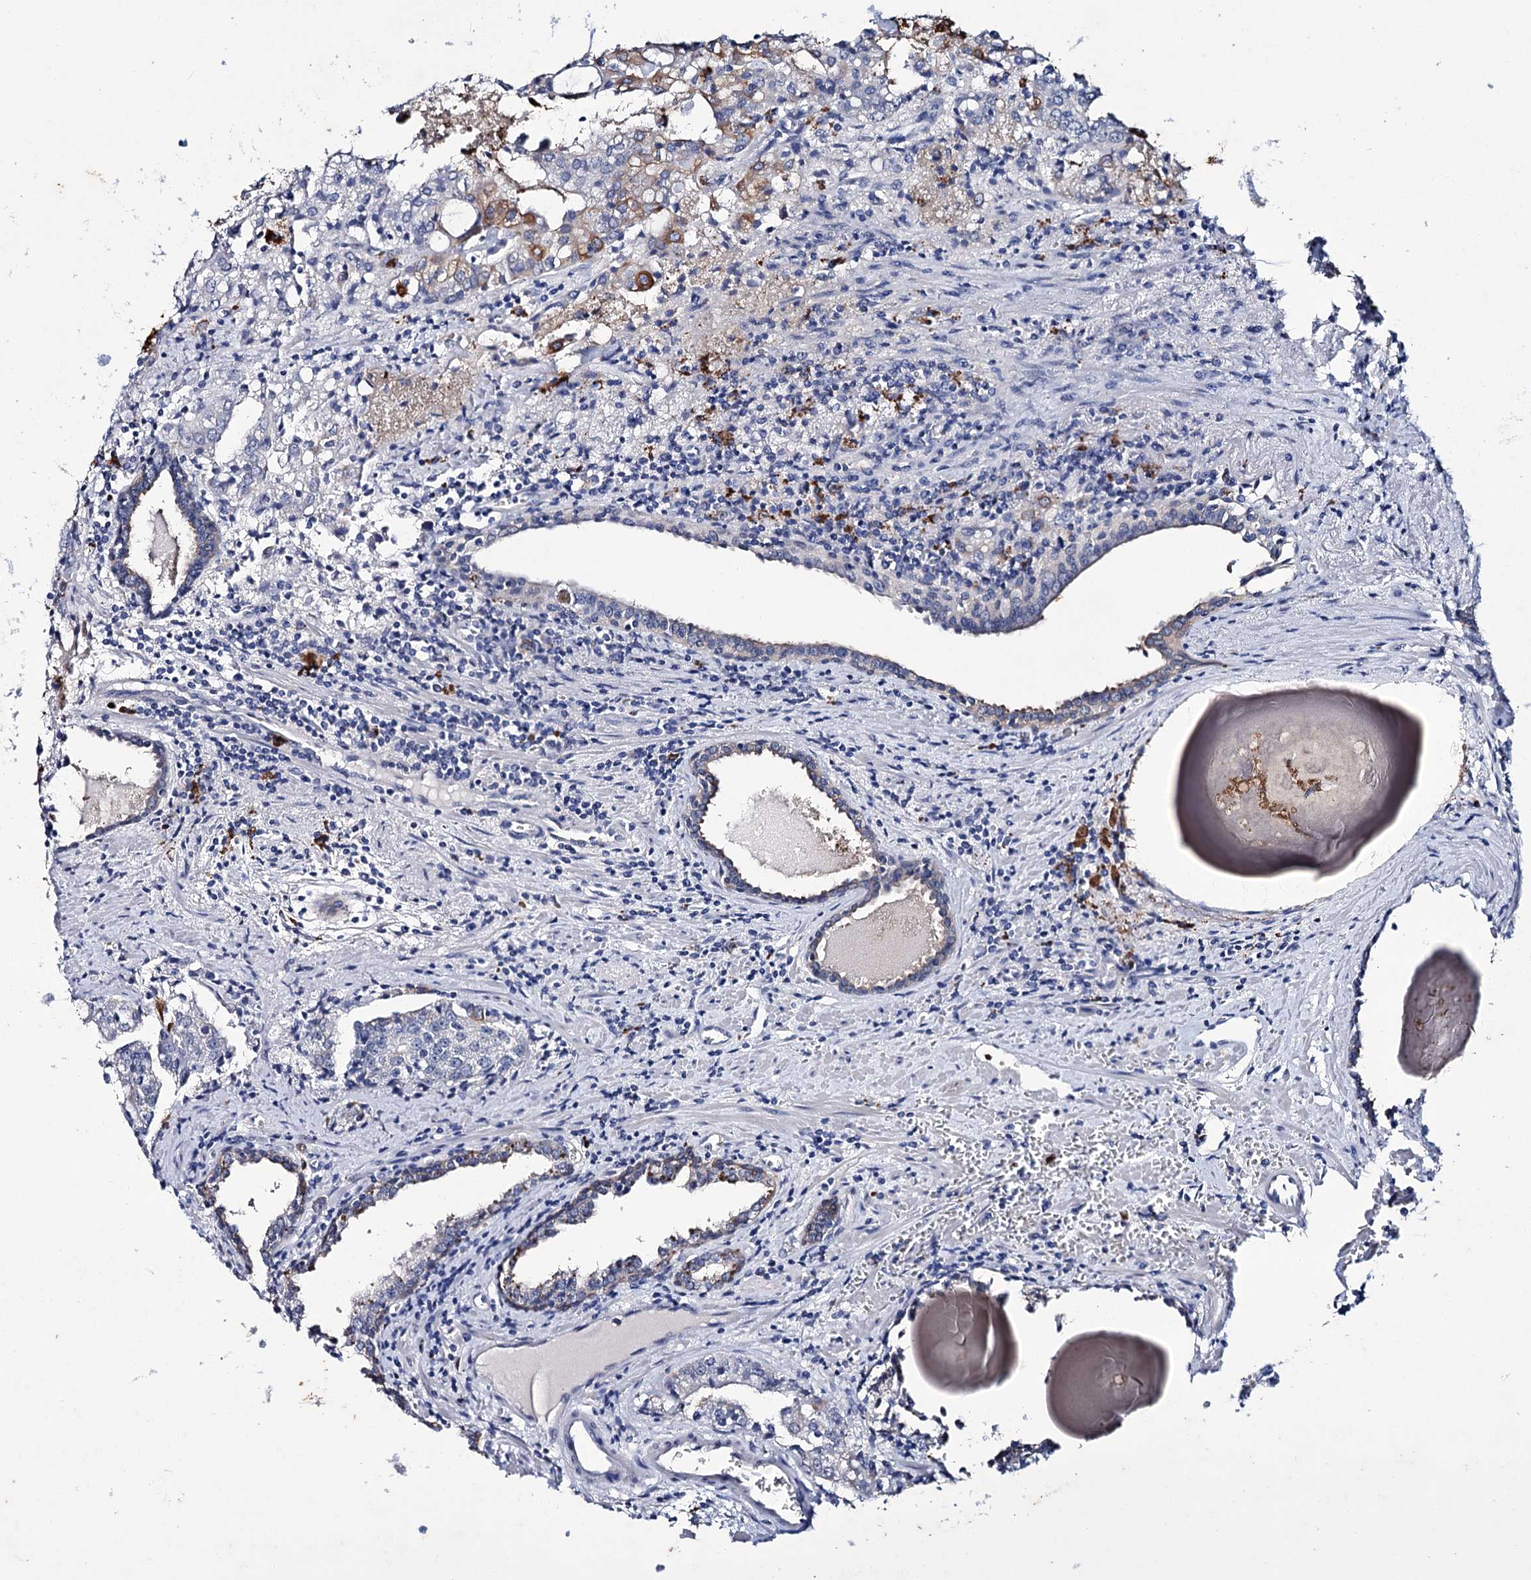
{"staining": {"intensity": "moderate", "quantity": "<25%", "location": "cytoplasmic/membranous"}, "tissue": "prostate cancer", "cell_type": "Tumor cells", "image_type": "cancer", "snomed": [{"axis": "morphology", "description": "Adenocarcinoma, High grade"}, {"axis": "topography", "description": "Prostate"}], "caption": "A brown stain labels moderate cytoplasmic/membranous expression of a protein in prostate cancer tumor cells. Using DAB (3,3'-diaminobenzidine) (brown) and hematoxylin (blue) stains, captured at high magnification using brightfield microscopy.", "gene": "LYZL4", "patient": {"sex": "male", "age": 68}}